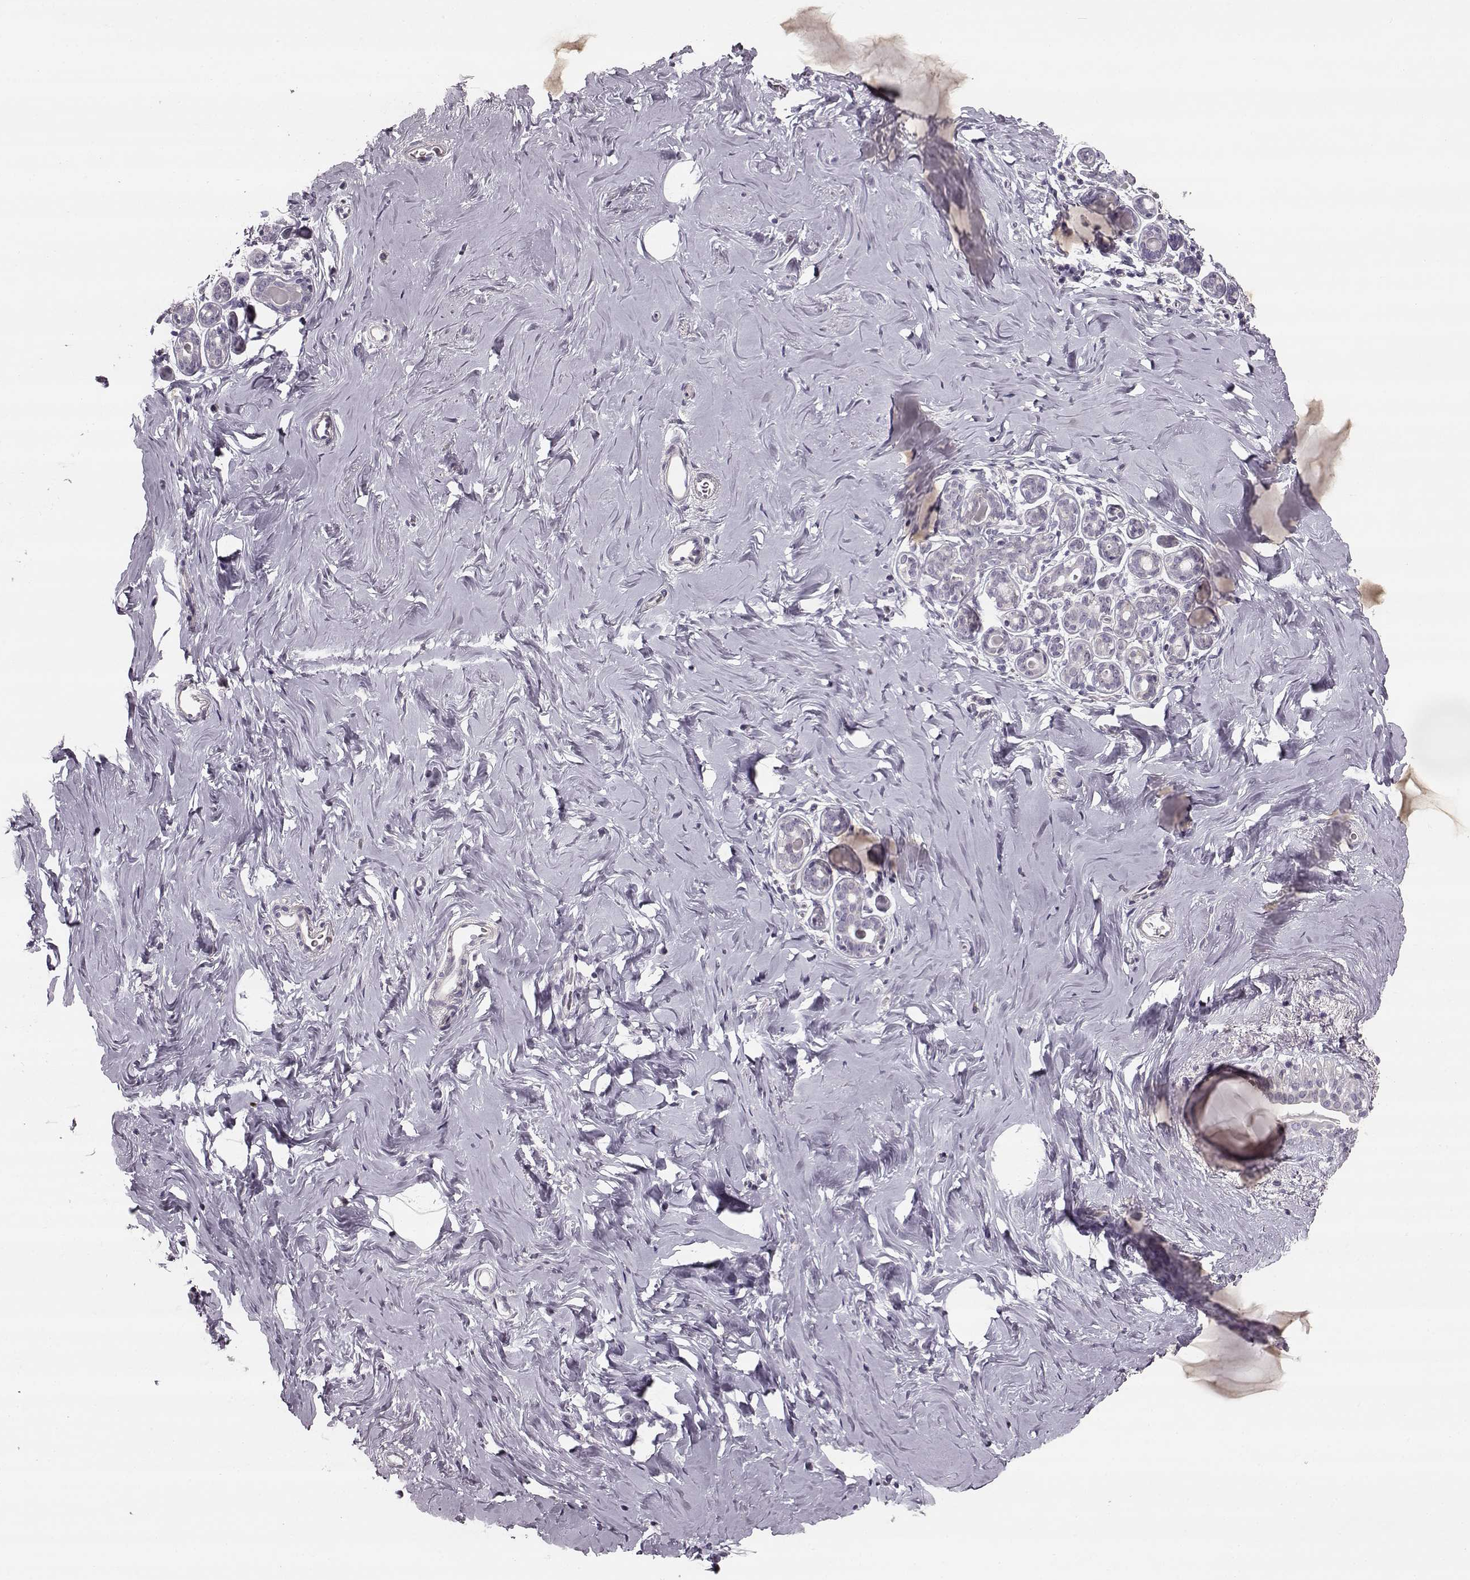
{"staining": {"intensity": "negative", "quantity": "none", "location": "none"}, "tissue": "breast", "cell_type": "Adipocytes", "image_type": "normal", "snomed": [{"axis": "morphology", "description": "Normal tissue, NOS"}, {"axis": "topography", "description": "Skin"}, {"axis": "topography", "description": "Breast"}], "caption": "This histopathology image is of normal breast stained with immunohistochemistry (IHC) to label a protein in brown with the nuclei are counter-stained blue. There is no positivity in adipocytes.", "gene": "MAP6D1", "patient": {"sex": "female", "age": 43}}